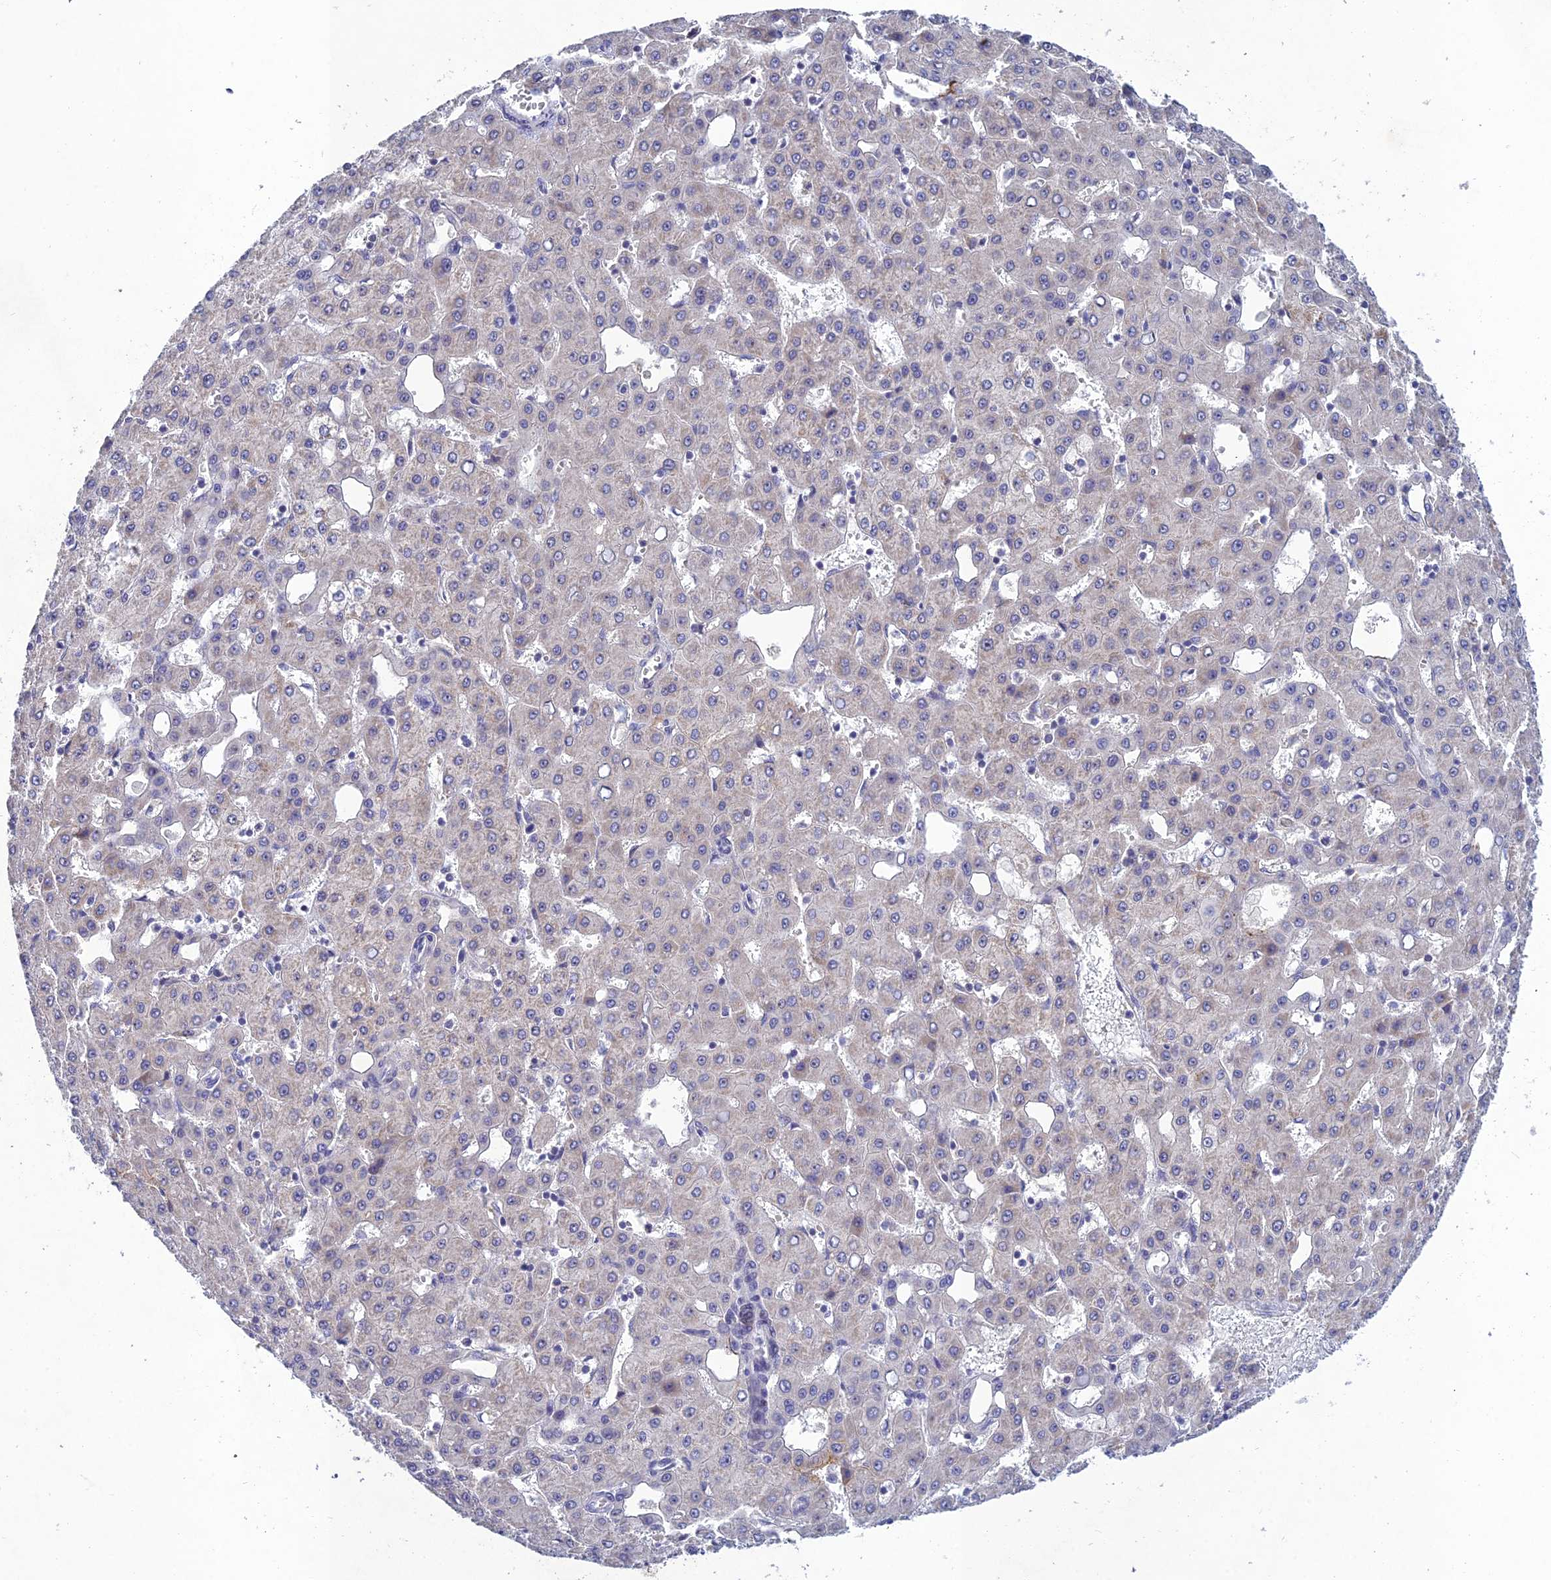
{"staining": {"intensity": "negative", "quantity": "none", "location": "none"}, "tissue": "liver cancer", "cell_type": "Tumor cells", "image_type": "cancer", "snomed": [{"axis": "morphology", "description": "Carcinoma, Hepatocellular, NOS"}, {"axis": "topography", "description": "Liver"}], "caption": "Immunohistochemistry photomicrograph of neoplastic tissue: liver hepatocellular carcinoma stained with DAB (3,3'-diaminobenzidine) demonstrates no significant protein positivity in tumor cells.", "gene": "CHST5", "patient": {"sex": "male", "age": 47}}